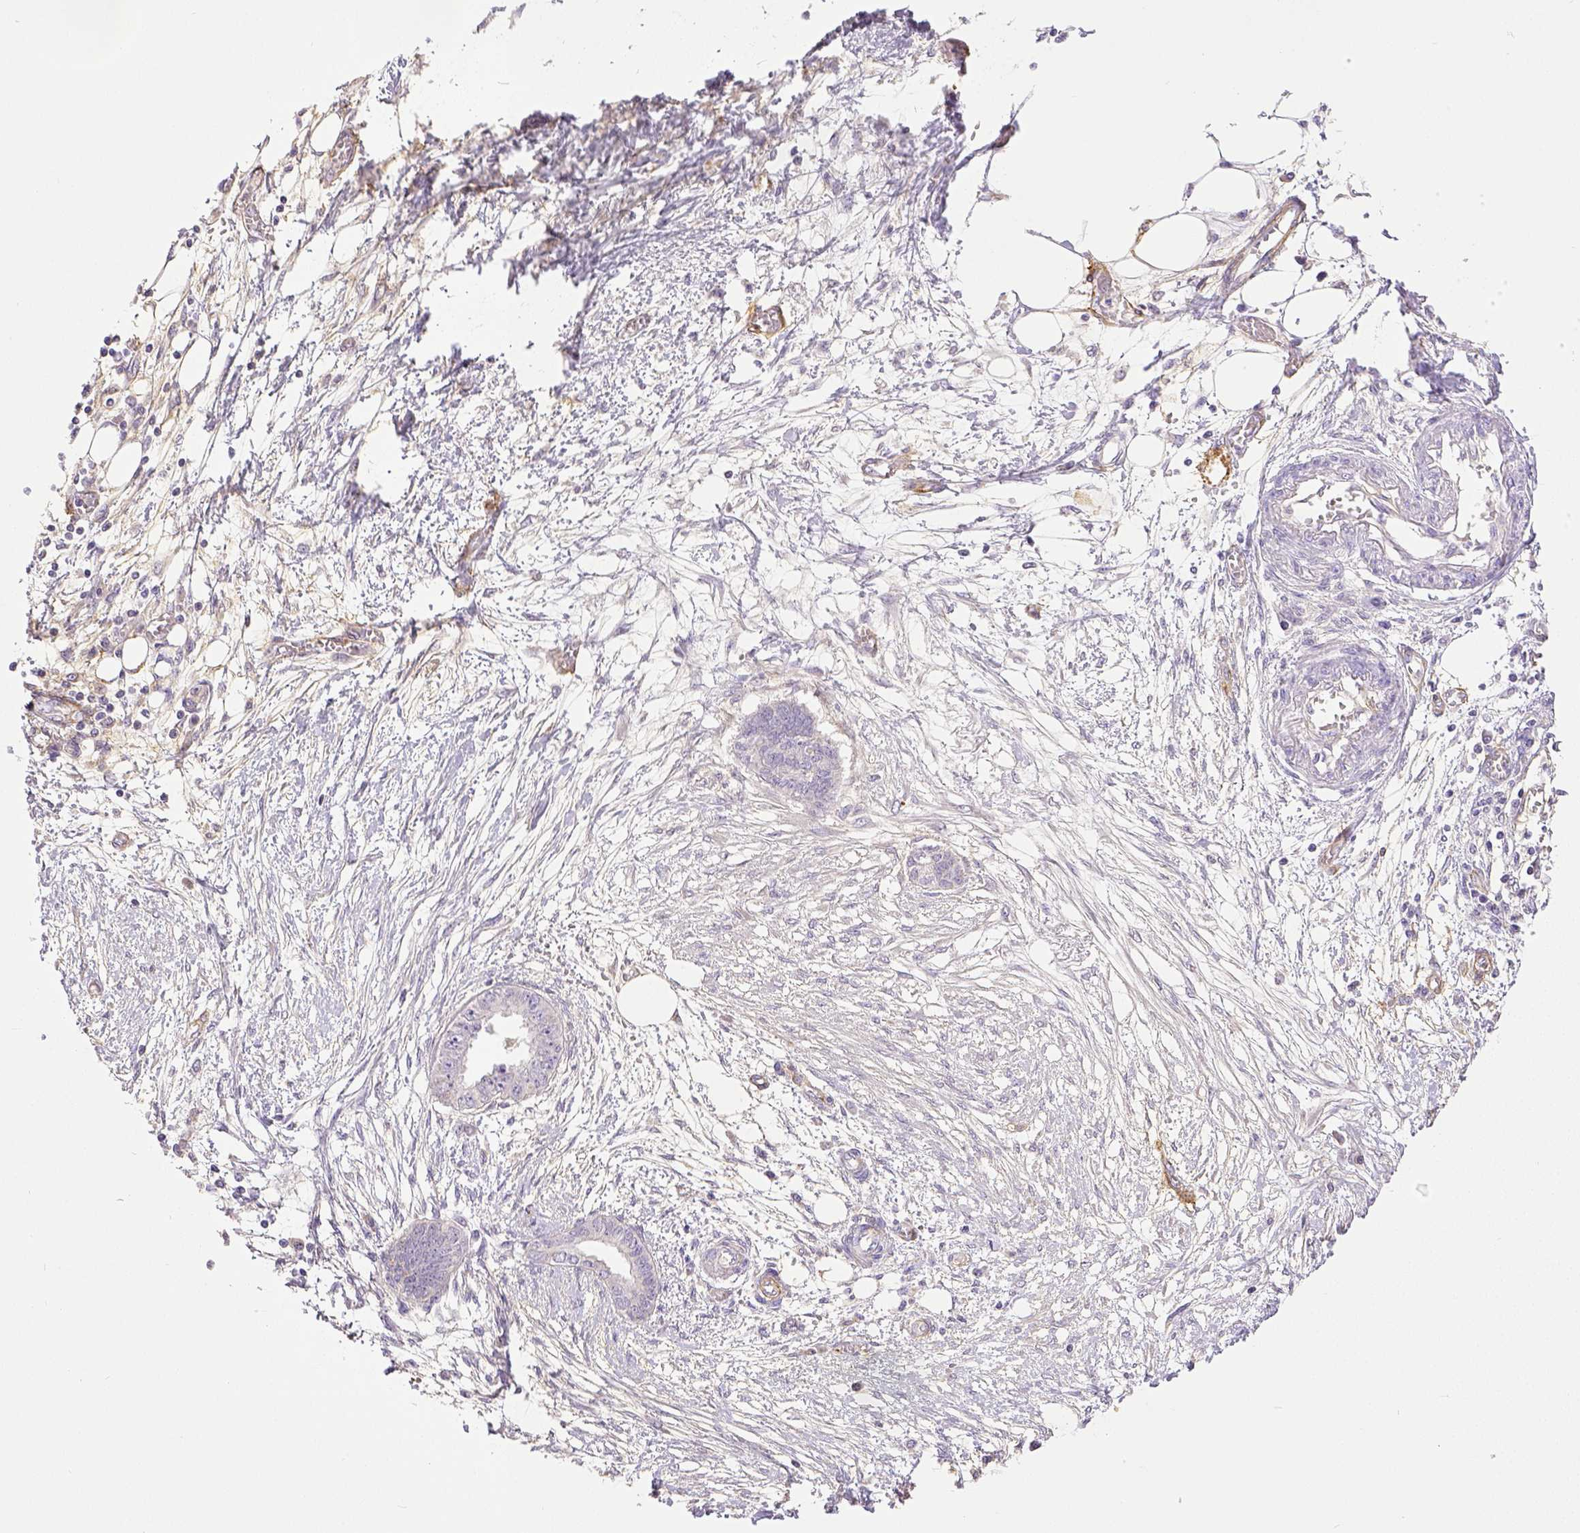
{"staining": {"intensity": "negative", "quantity": "none", "location": "none"}, "tissue": "endometrial cancer", "cell_type": "Tumor cells", "image_type": "cancer", "snomed": [{"axis": "morphology", "description": "Adenocarcinoma, NOS"}, {"axis": "morphology", "description": "Adenocarcinoma, metastatic, NOS"}, {"axis": "topography", "description": "Adipose tissue"}, {"axis": "topography", "description": "Endometrium"}], "caption": "The micrograph reveals no staining of tumor cells in metastatic adenocarcinoma (endometrial).", "gene": "THY1", "patient": {"sex": "female", "age": 67}}